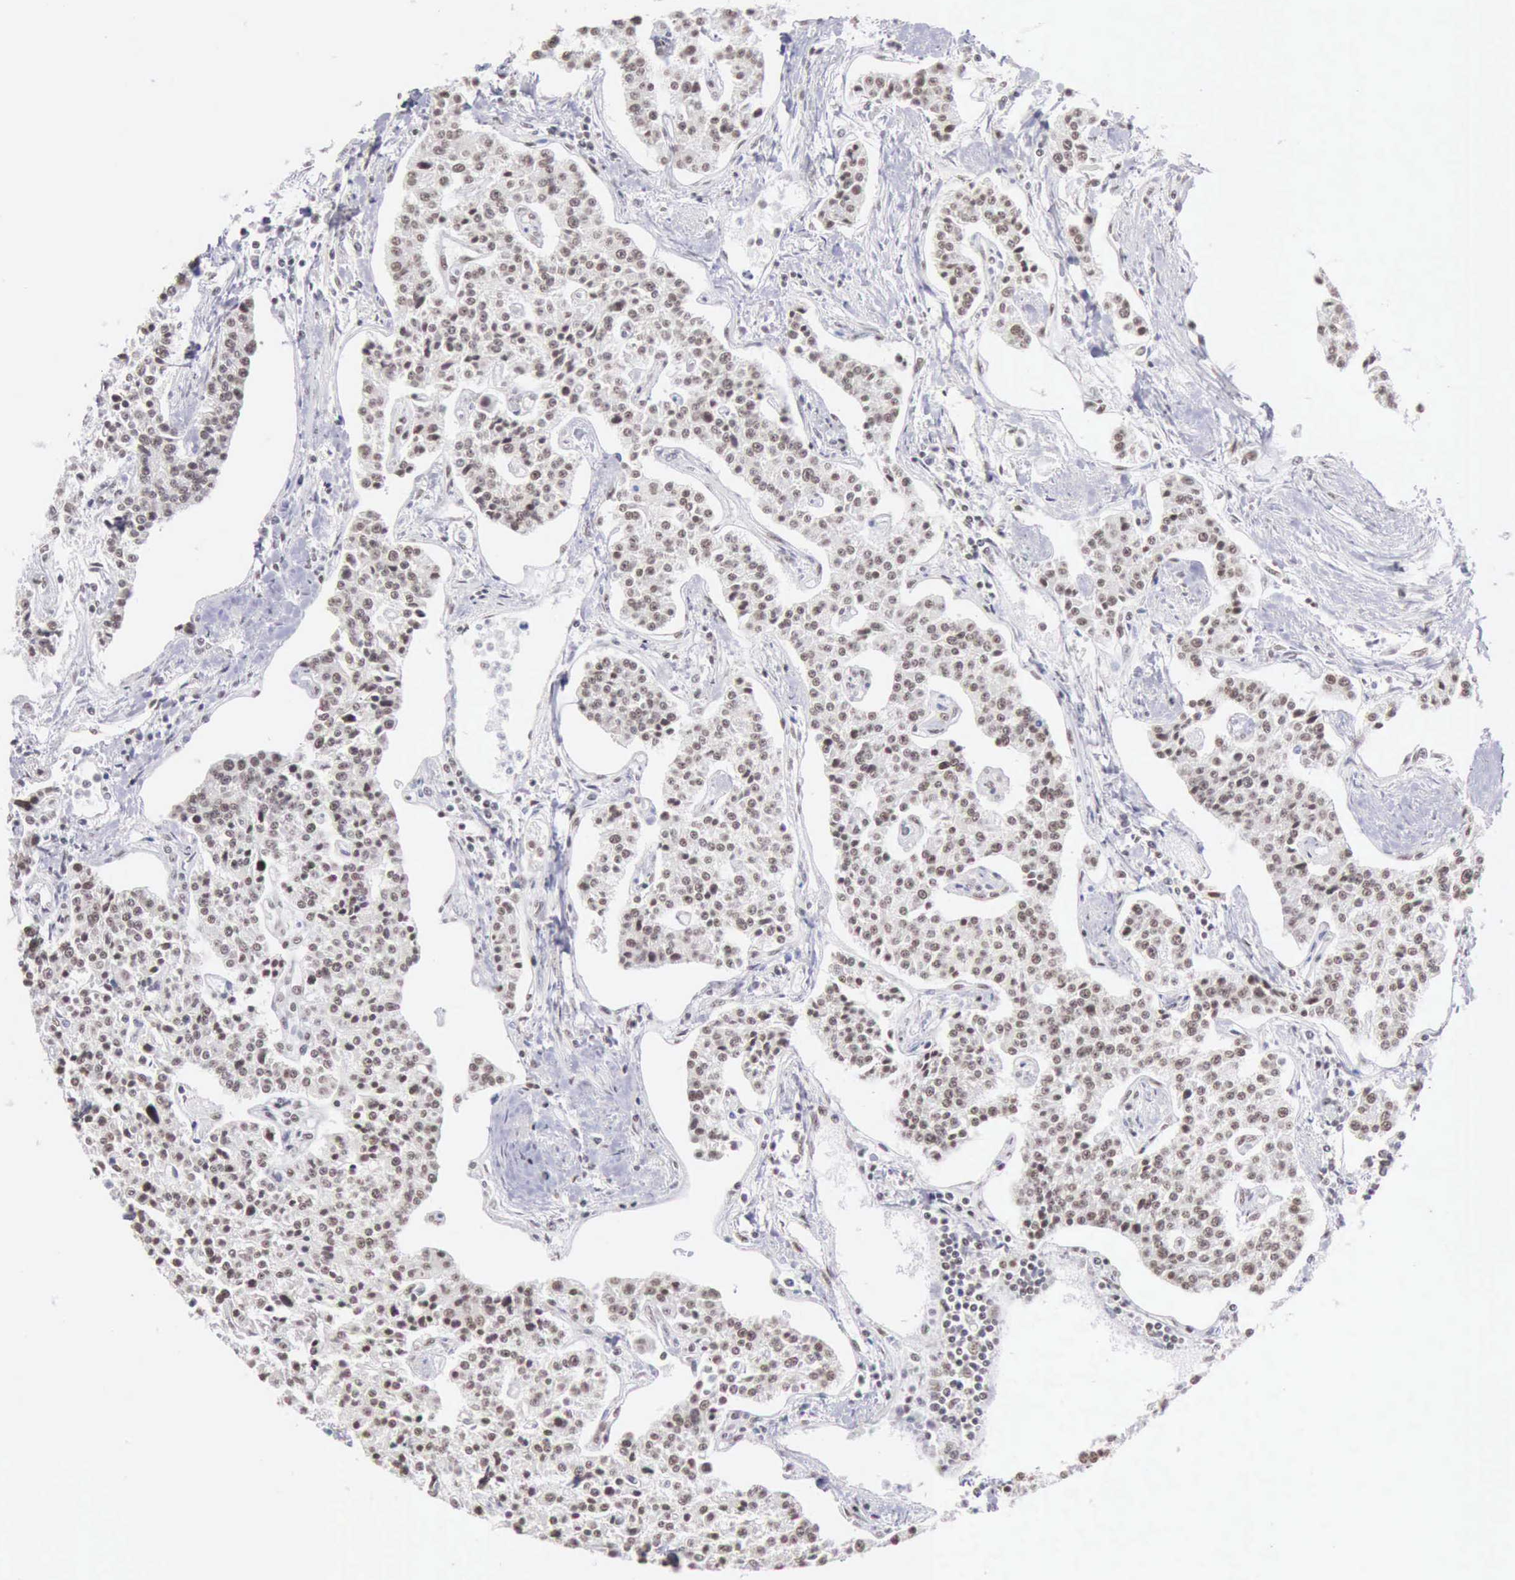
{"staining": {"intensity": "weak", "quantity": ">75%", "location": "nuclear"}, "tissue": "carcinoid", "cell_type": "Tumor cells", "image_type": "cancer", "snomed": [{"axis": "morphology", "description": "Carcinoid, malignant, NOS"}, {"axis": "topography", "description": "Stomach"}], "caption": "Immunohistochemical staining of carcinoid (malignant) shows weak nuclear protein staining in approximately >75% of tumor cells. (DAB (3,3'-diaminobenzidine) IHC, brown staining for protein, blue staining for nuclei).", "gene": "TAF1", "patient": {"sex": "female", "age": 76}}